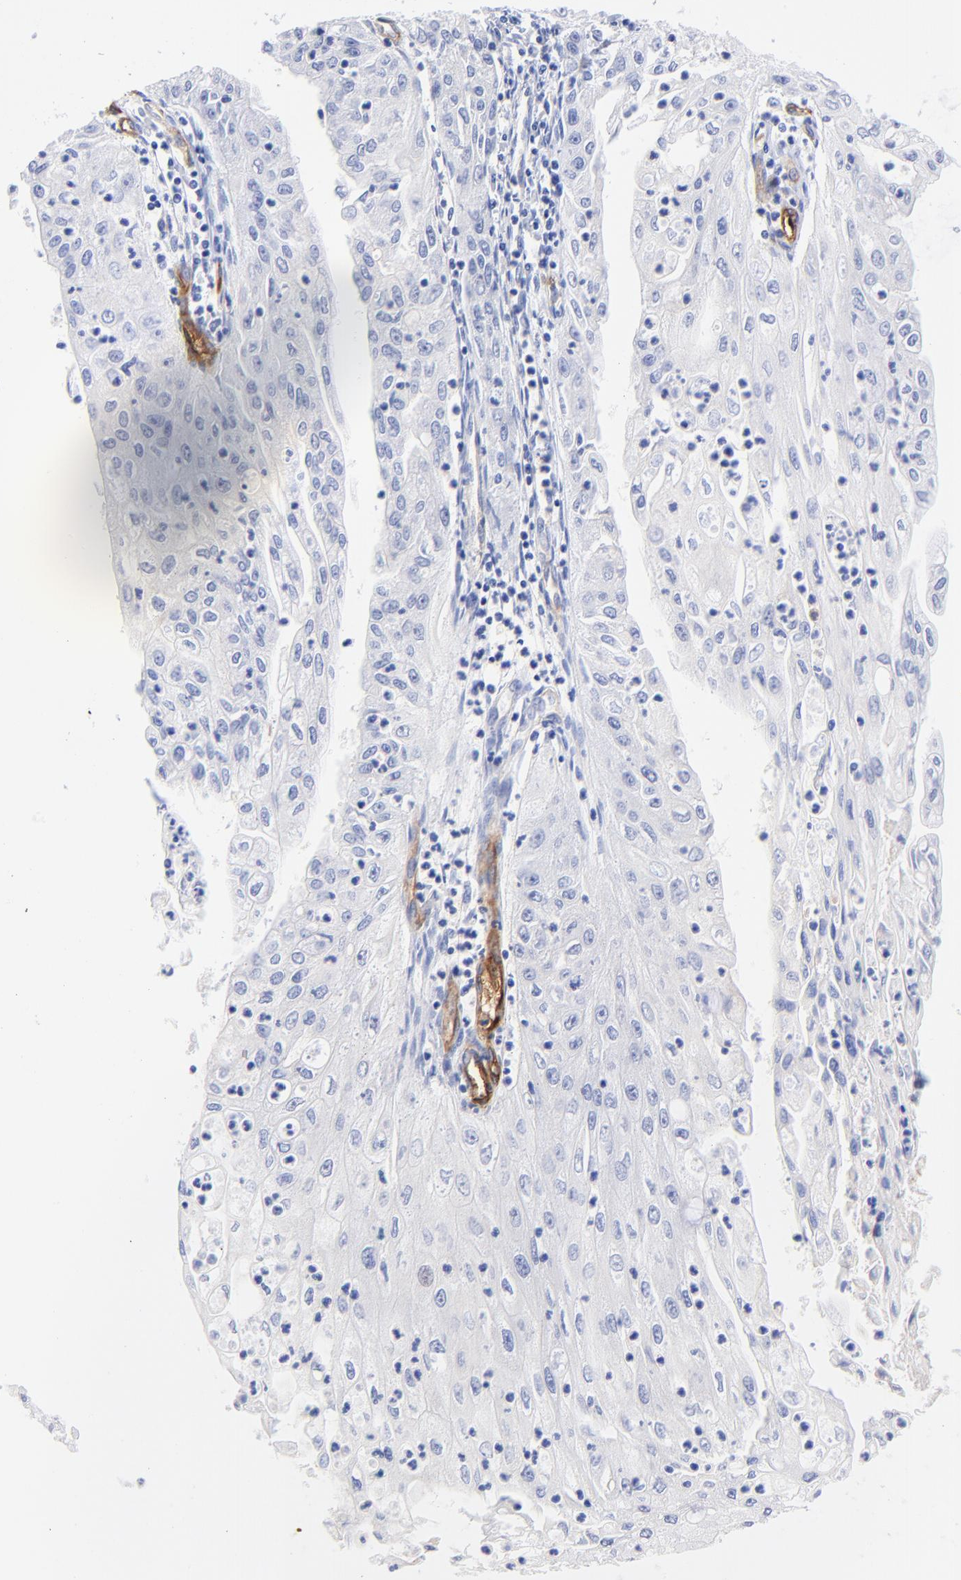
{"staining": {"intensity": "negative", "quantity": "none", "location": "none"}, "tissue": "endometrial cancer", "cell_type": "Tumor cells", "image_type": "cancer", "snomed": [{"axis": "morphology", "description": "Adenocarcinoma, NOS"}, {"axis": "topography", "description": "Endometrium"}], "caption": "This image is of endometrial cancer (adenocarcinoma) stained with immunohistochemistry (IHC) to label a protein in brown with the nuclei are counter-stained blue. There is no staining in tumor cells. The staining is performed using DAB brown chromogen with nuclei counter-stained in using hematoxylin.", "gene": "SLC44A2", "patient": {"sex": "female", "age": 75}}